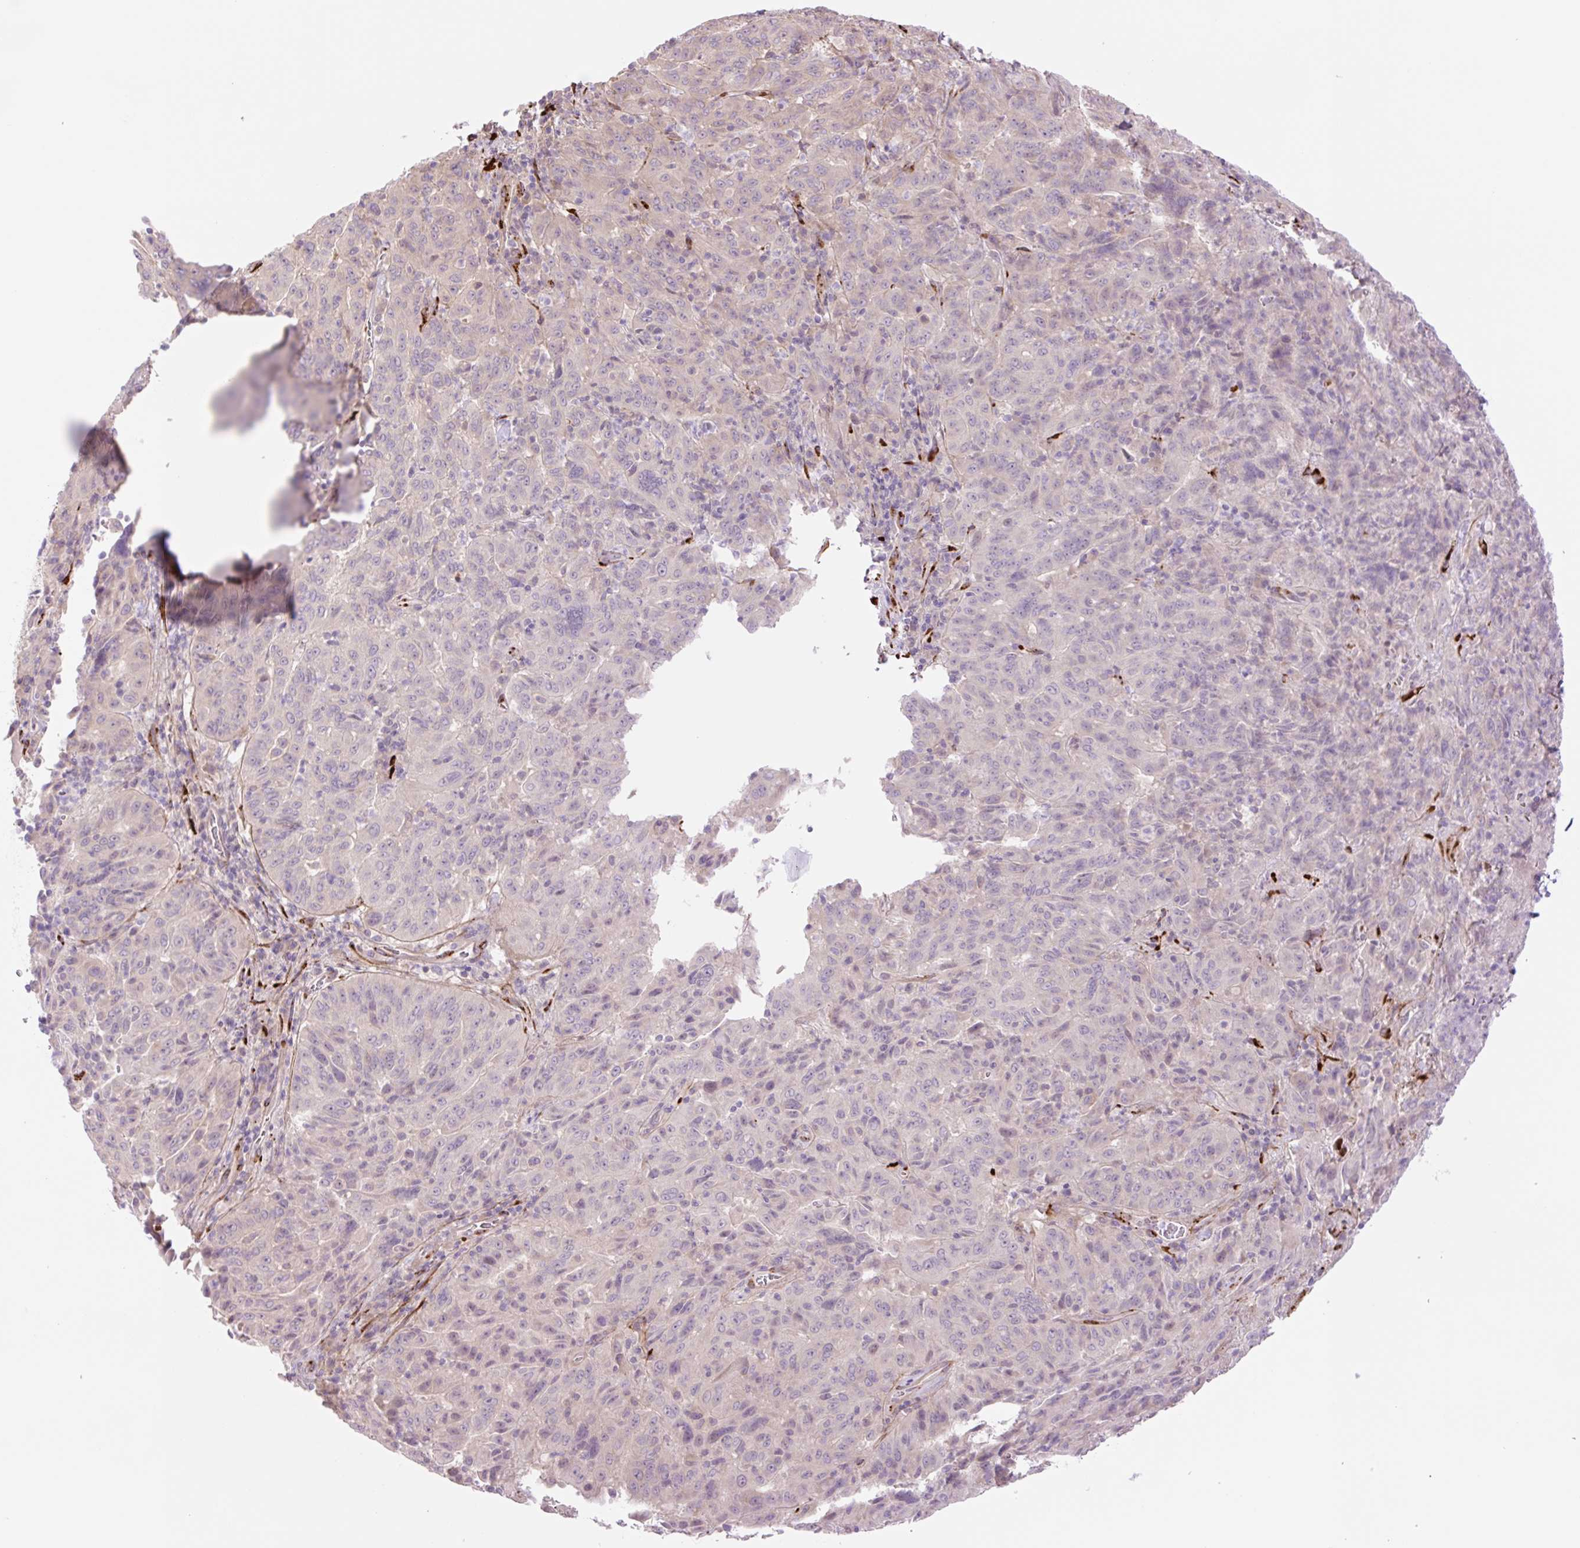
{"staining": {"intensity": "negative", "quantity": "none", "location": "none"}, "tissue": "pancreatic cancer", "cell_type": "Tumor cells", "image_type": "cancer", "snomed": [{"axis": "morphology", "description": "Adenocarcinoma, NOS"}, {"axis": "topography", "description": "Pancreas"}], "caption": "This is a histopathology image of IHC staining of adenocarcinoma (pancreatic), which shows no positivity in tumor cells.", "gene": "COL5A1", "patient": {"sex": "male", "age": 63}}